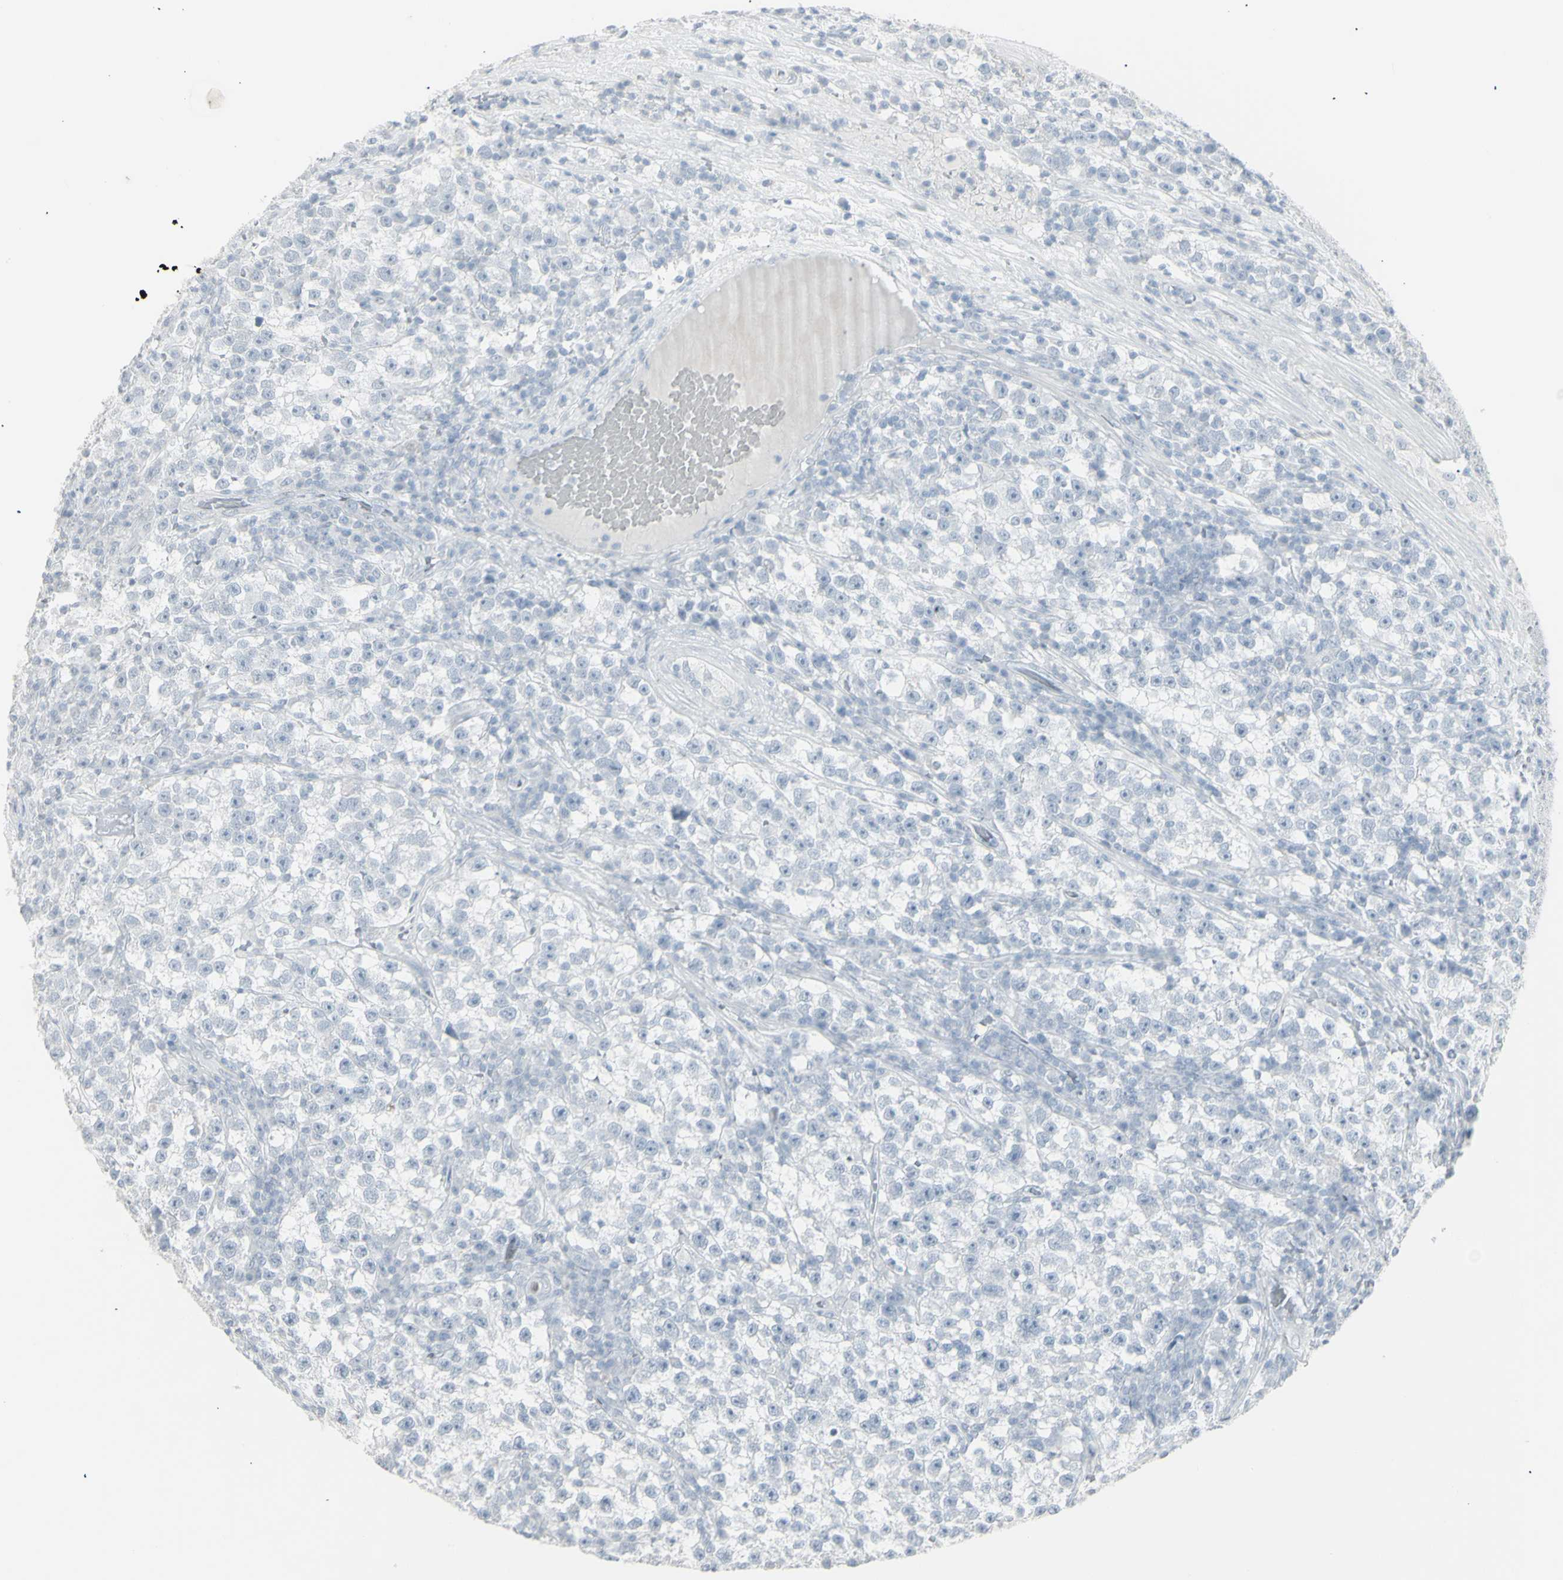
{"staining": {"intensity": "negative", "quantity": "none", "location": "none"}, "tissue": "testis cancer", "cell_type": "Tumor cells", "image_type": "cancer", "snomed": [{"axis": "morphology", "description": "Seminoma, NOS"}, {"axis": "topography", "description": "Testis"}], "caption": "High power microscopy image of an immunohistochemistry (IHC) histopathology image of testis cancer (seminoma), revealing no significant positivity in tumor cells.", "gene": "YBX2", "patient": {"sex": "male", "age": 22}}